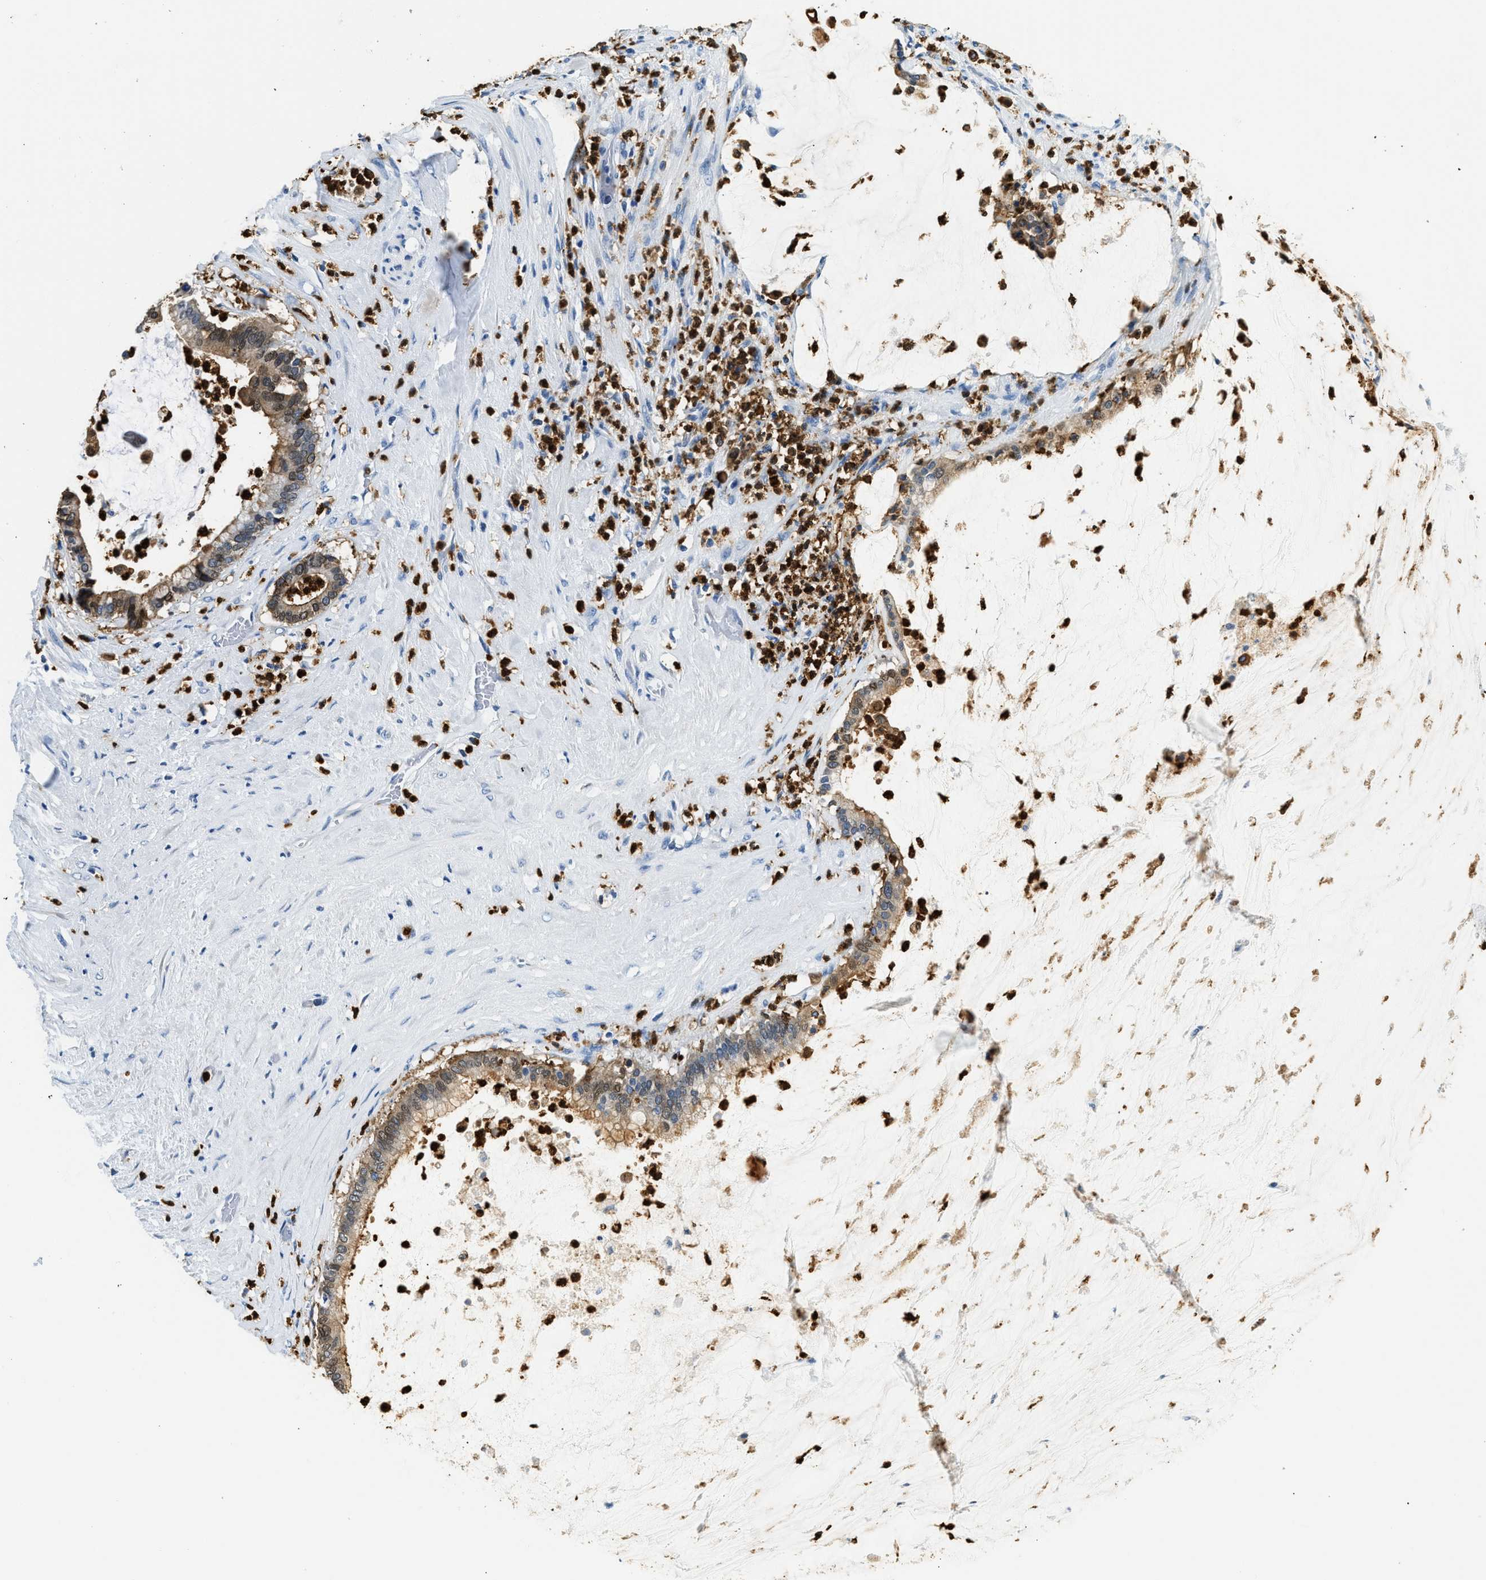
{"staining": {"intensity": "moderate", "quantity": ">75%", "location": "cytoplasmic/membranous,nuclear"}, "tissue": "pancreatic cancer", "cell_type": "Tumor cells", "image_type": "cancer", "snomed": [{"axis": "morphology", "description": "Adenocarcinoma, NOS"}, {"axis": "topography", "description": "Pancreas"}], "caption": "Moderate cytoplasmic/membranous and nuclear positivity for a protein is appreciated in about >75% of tumor cells of pancreatic adenocarcinoma using immunohistochemistry (IHC).", "gene": "ANXA3", "patient": {"sex": "male", "age": 41}}